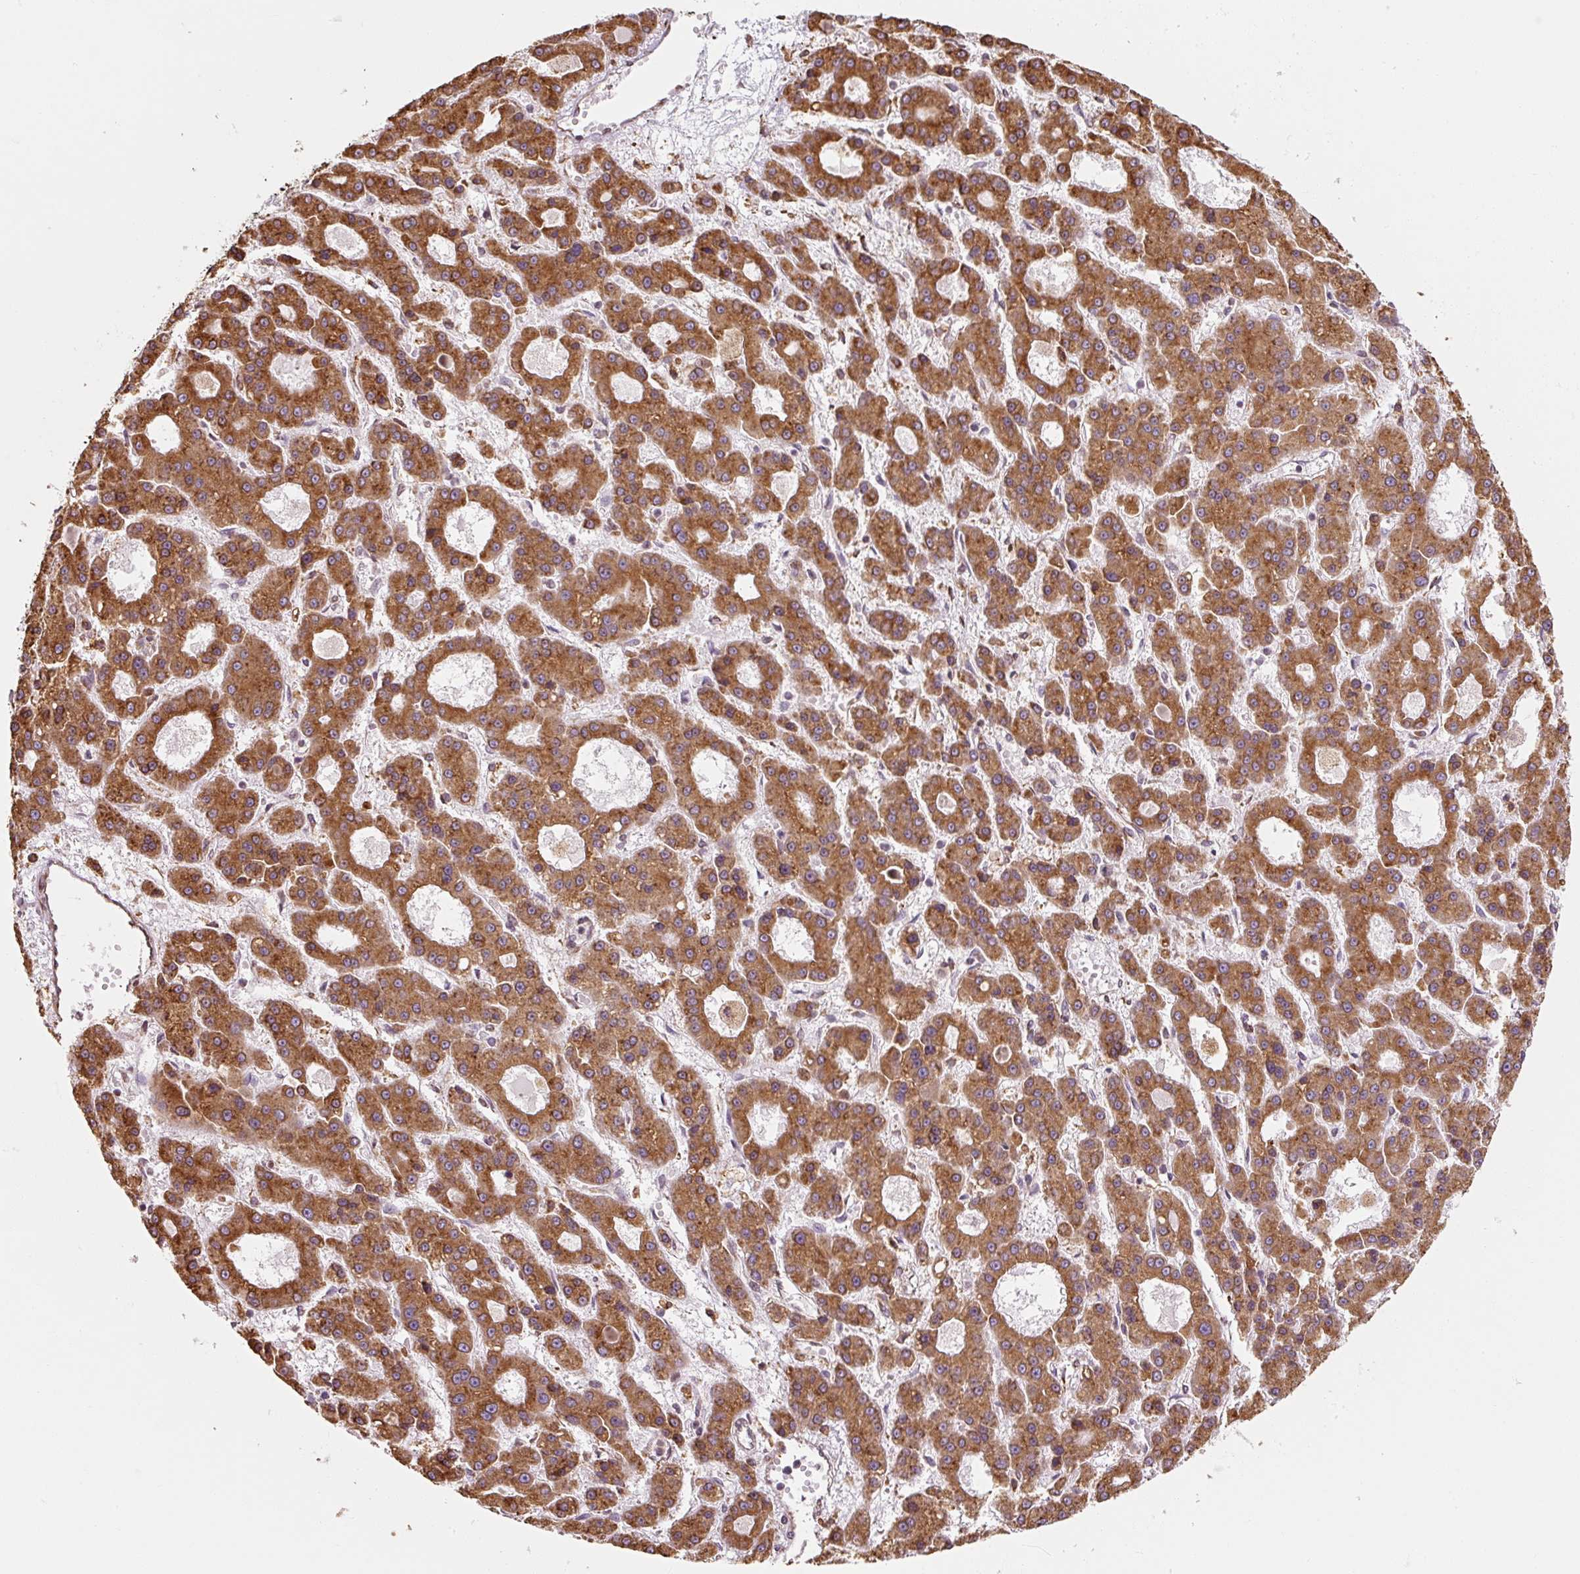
{"staining": {"intensity": "strong", "quantity": ">75%", "location": "cytoplasmic/membranous"}, "tissue": "liver cancer", "cell_type": "Tumor cells", "image_type": "cancer", "snomed": [{"axis": "morphology", "description": "Carcinoma, Hepatocellular, NOS"}, {"axis": "topography", "description": "Liver"}], "caption": "An image of human liver cancer stained for a protein reveals strong cytoplasmic/membranous brown staining in tumor cells.", "gene": "PRKCSH", "patient": {"sex": "male", "age": 70}}